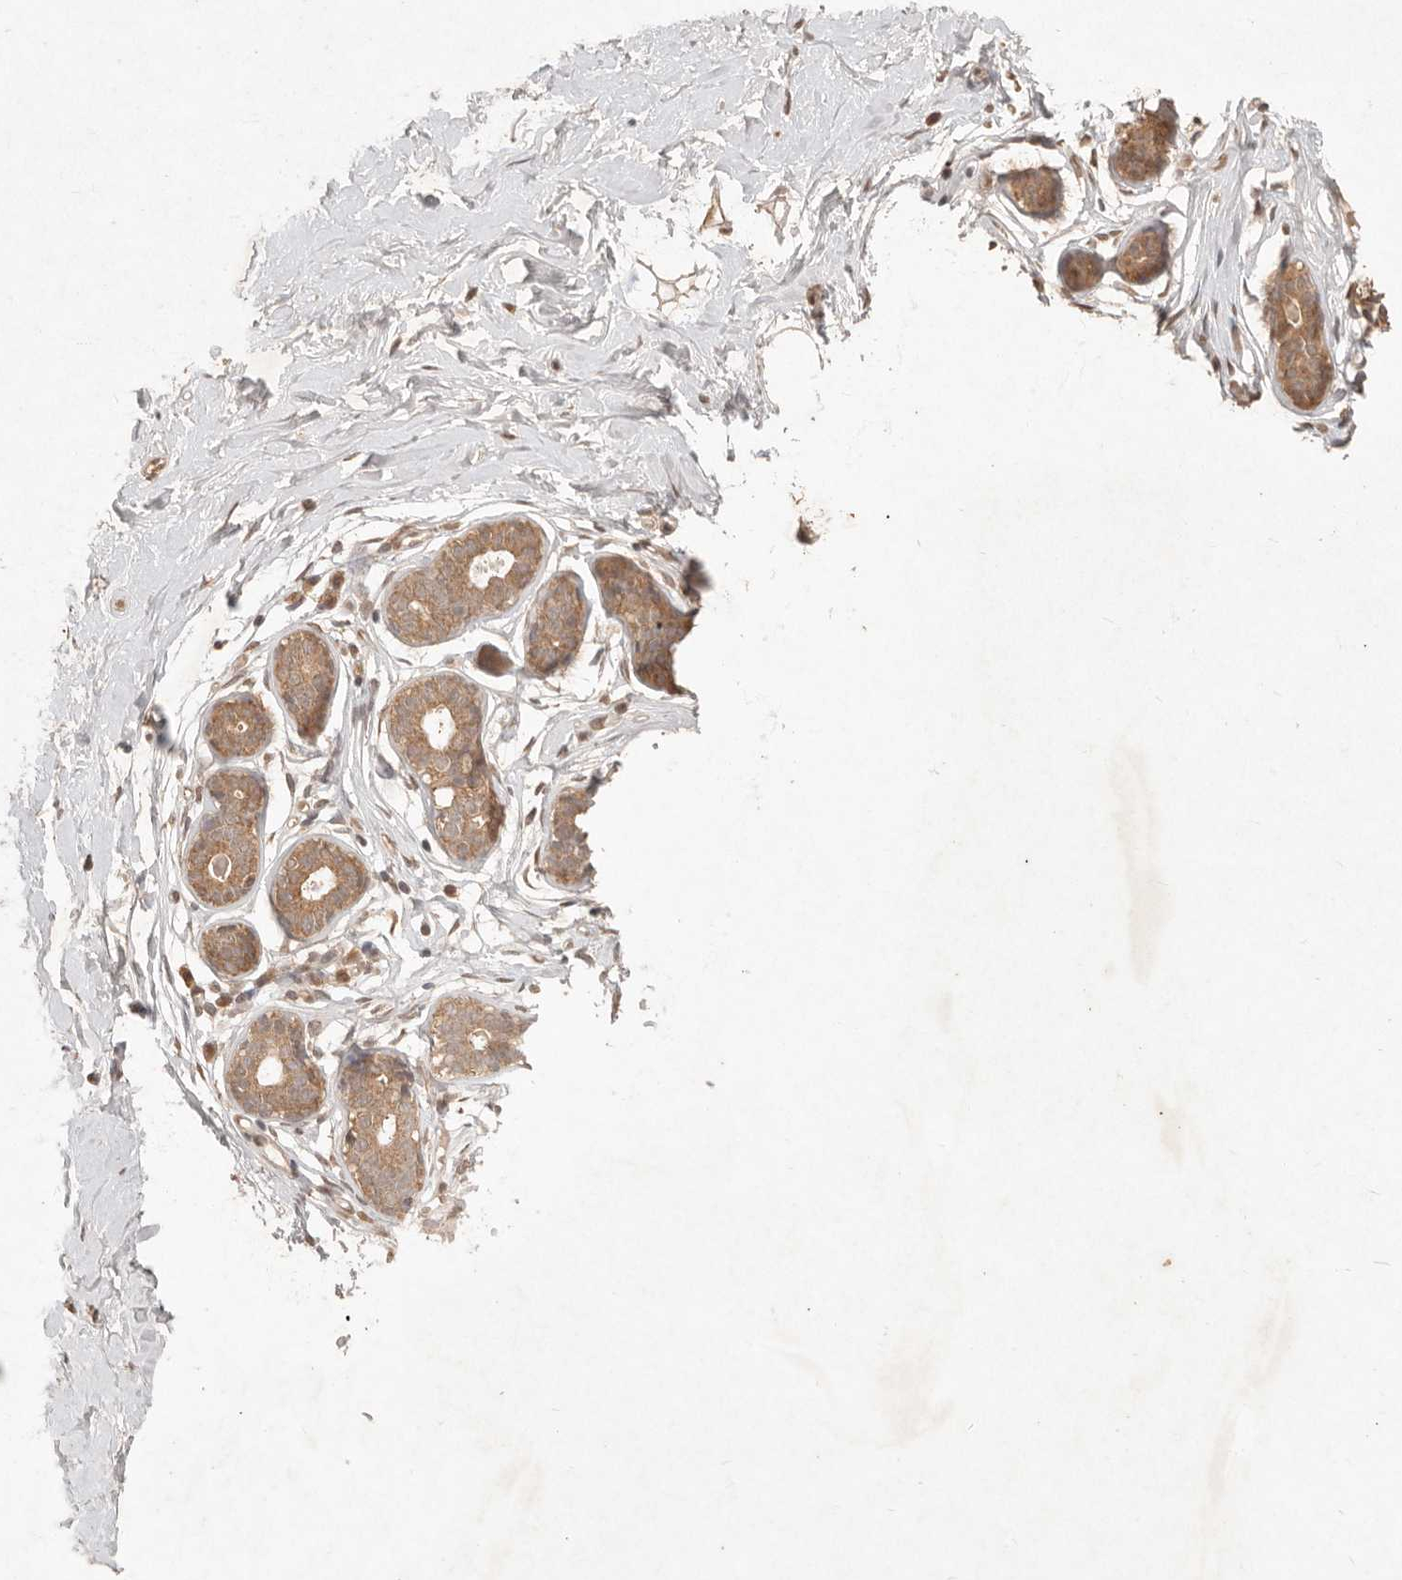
{"staining": {"intensity": "negative", "quantity": "none", "location": "none"}, "tissue": "breast", "cell_type": "Adipocytes", "image_type": "normal", "snomed": [{"axis": "morphology", "description": "Normal tissue, NOS"}, {"axis": "morphology", "description": "Adenoma, NOS"}, {"axis": "topography", "description": "Breast"}], "caption": "High magnification brightfield microscopy of normal breast stained with DAB (3,3'-diaminobenzidine) (brown) and counterstained with hematoxylin (blue): adipocytes show no significant staining. The staining was performed using DAB (3,3'-diaminobenzidine) to visualize the protein expression in brown, while the nuclei were stained in blue with hematoxylin (Magnification: 20x).", "gene": "LMO4", "patient": {"sex": "female", "age": 23}}